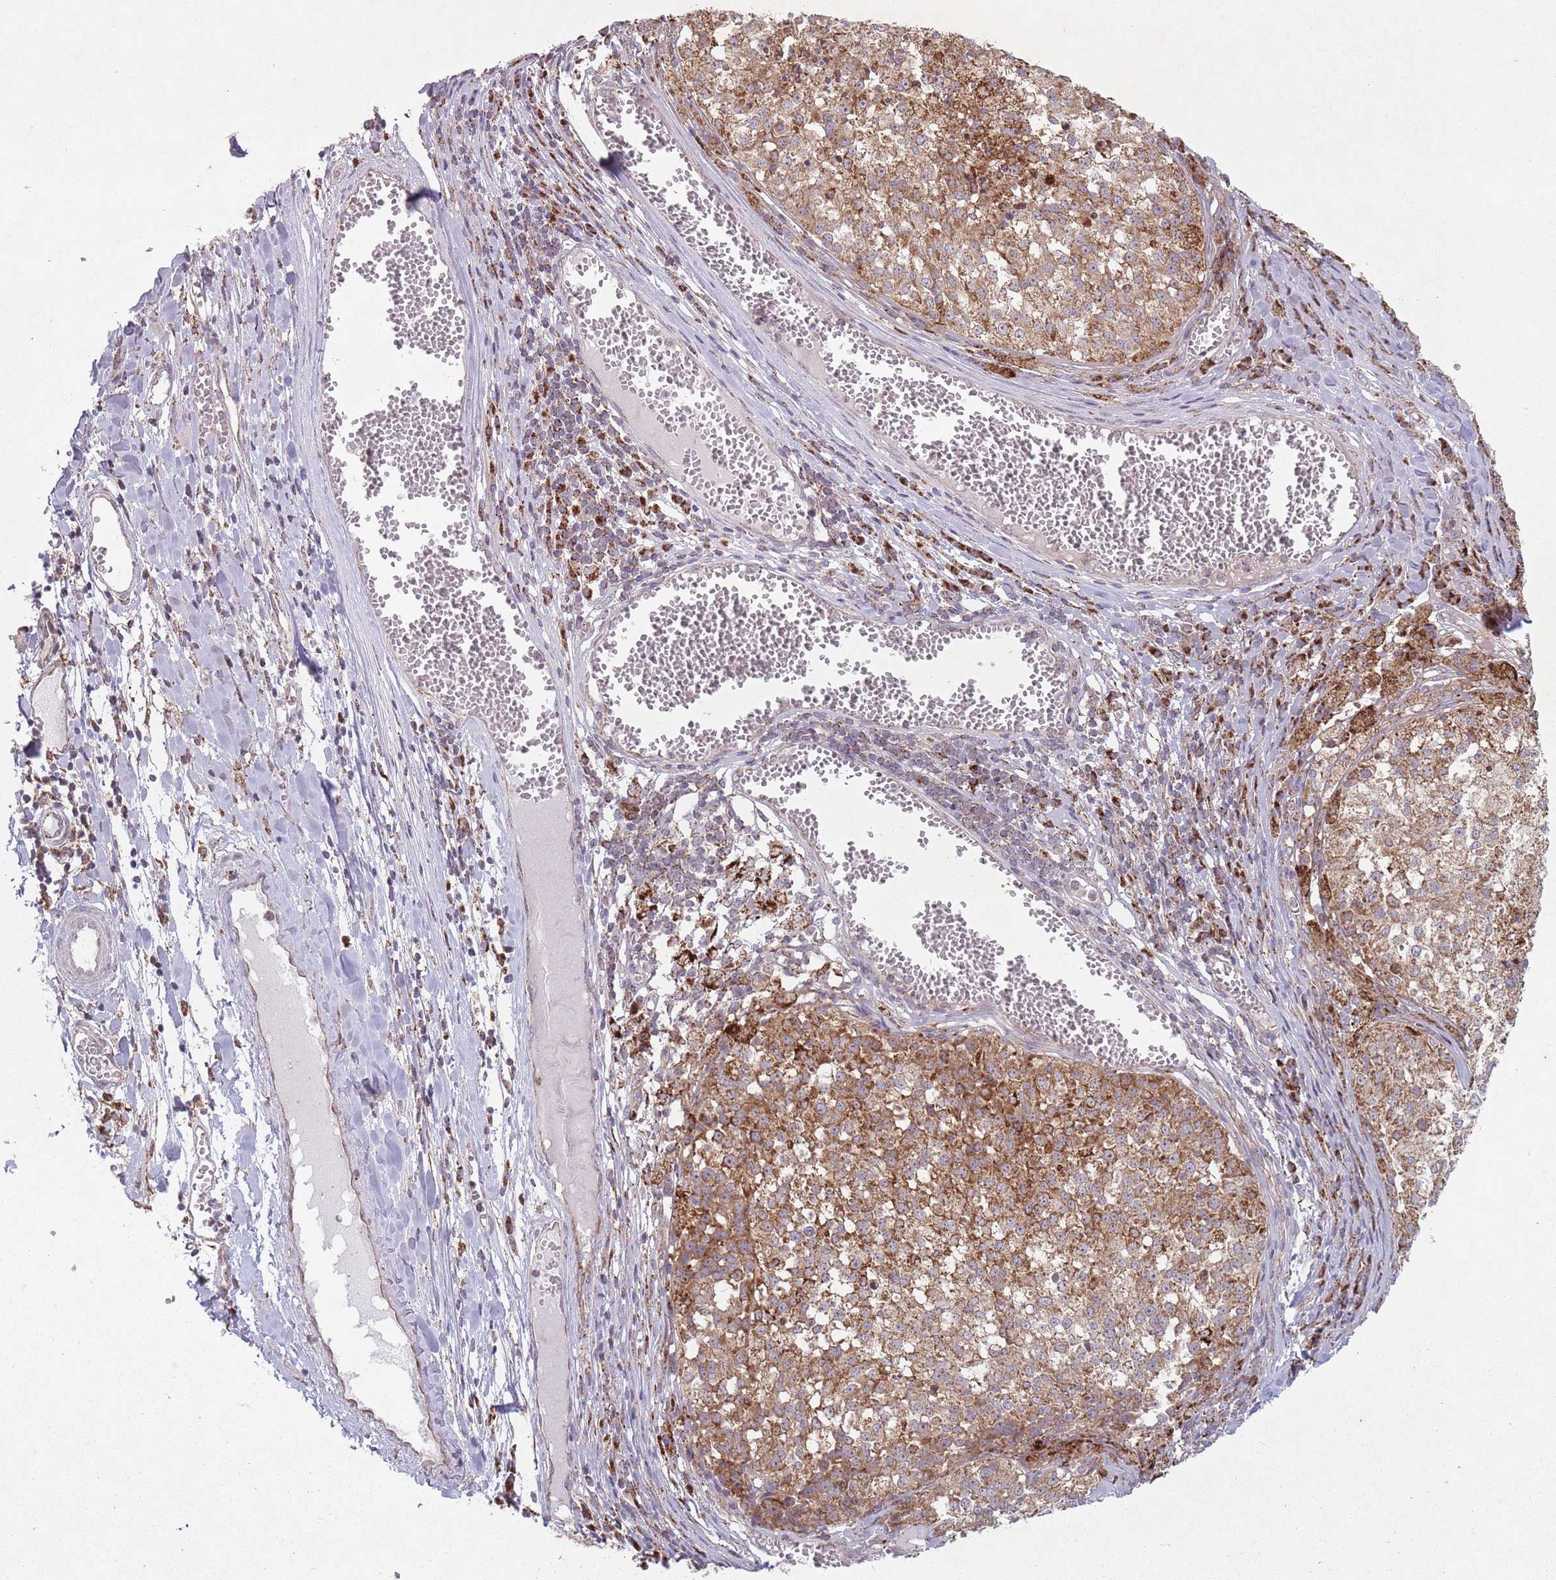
{"staining": {"intensity": "moderate", "quantity": ">75%", "location": "cytoplasmic/membranous"}, "tissue": "melanoma", "cell_type": "Tumor cells", "image_type": "cancer", "snomed": [{"axis": "morphology", "description": "Malignant melanoma, NOS"}, {"axis": "topography", "description": "Skin"}], "caption": "An IHC micrograph of neoplastic tissue is shown. Protein staining in brown labels moderate cytoplasmic/membranous positivity in malignant melanoma within tumor cells.", "gene": "OR10Q1", "patient": {"sex": "female", "age": 64}}